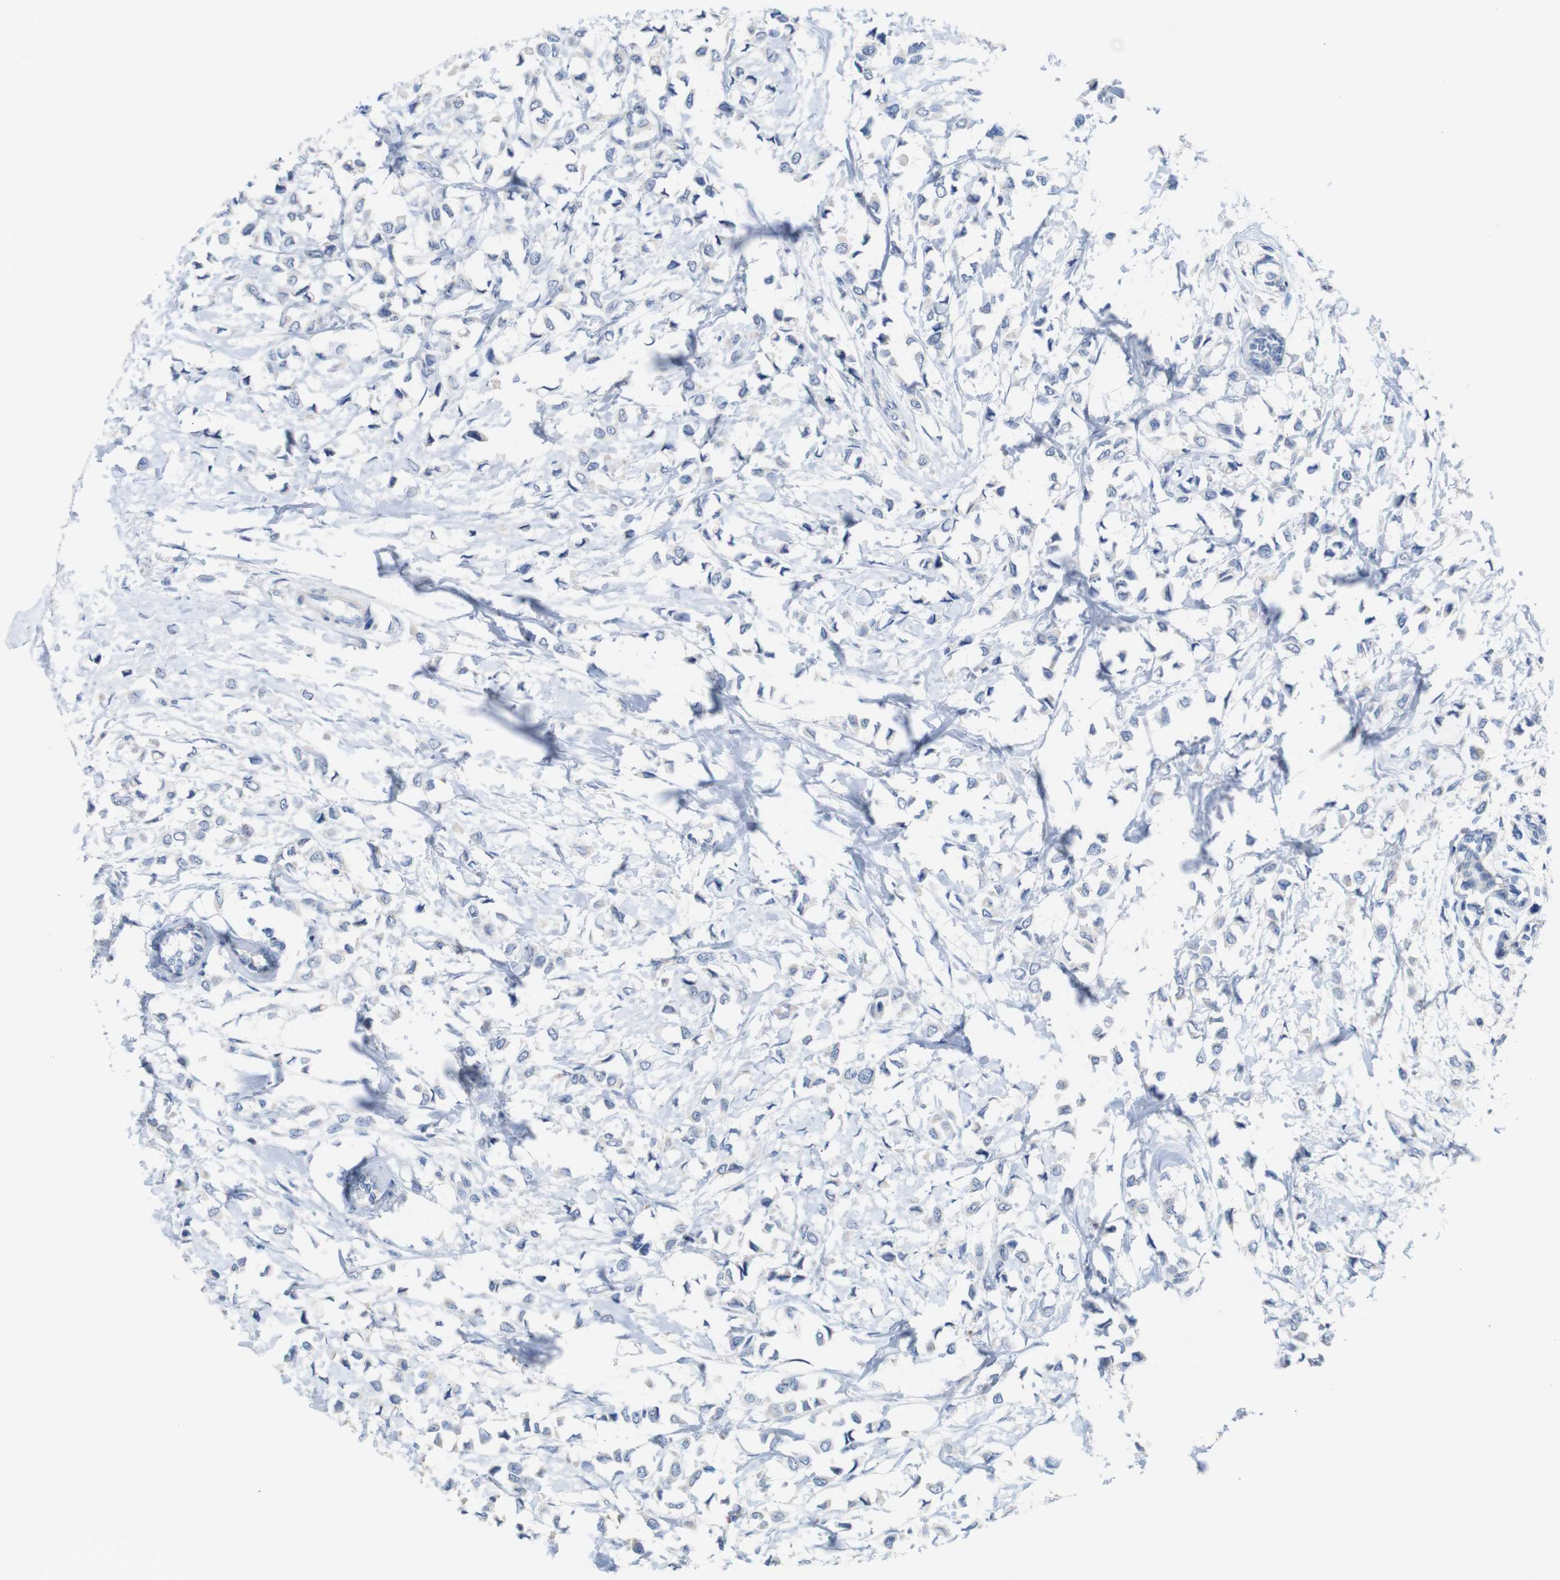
{"staining": {"intensity": "negative", "quantity": "none", "location": "none"}, "tissue": "breast cancer", "cell_type": "Tumor cells", "image_type": "cancer", "snomed": [{"axis": "morphology", "description": "Lobular carcinoma"}, {"axis": "topography", "description": "Breast"}], "caption": "Tumor cells are negative for protein expression in human lobular carcinoma (breast).", "gene": "LAG3", "patient": {"sex": "female", "age": 51}}